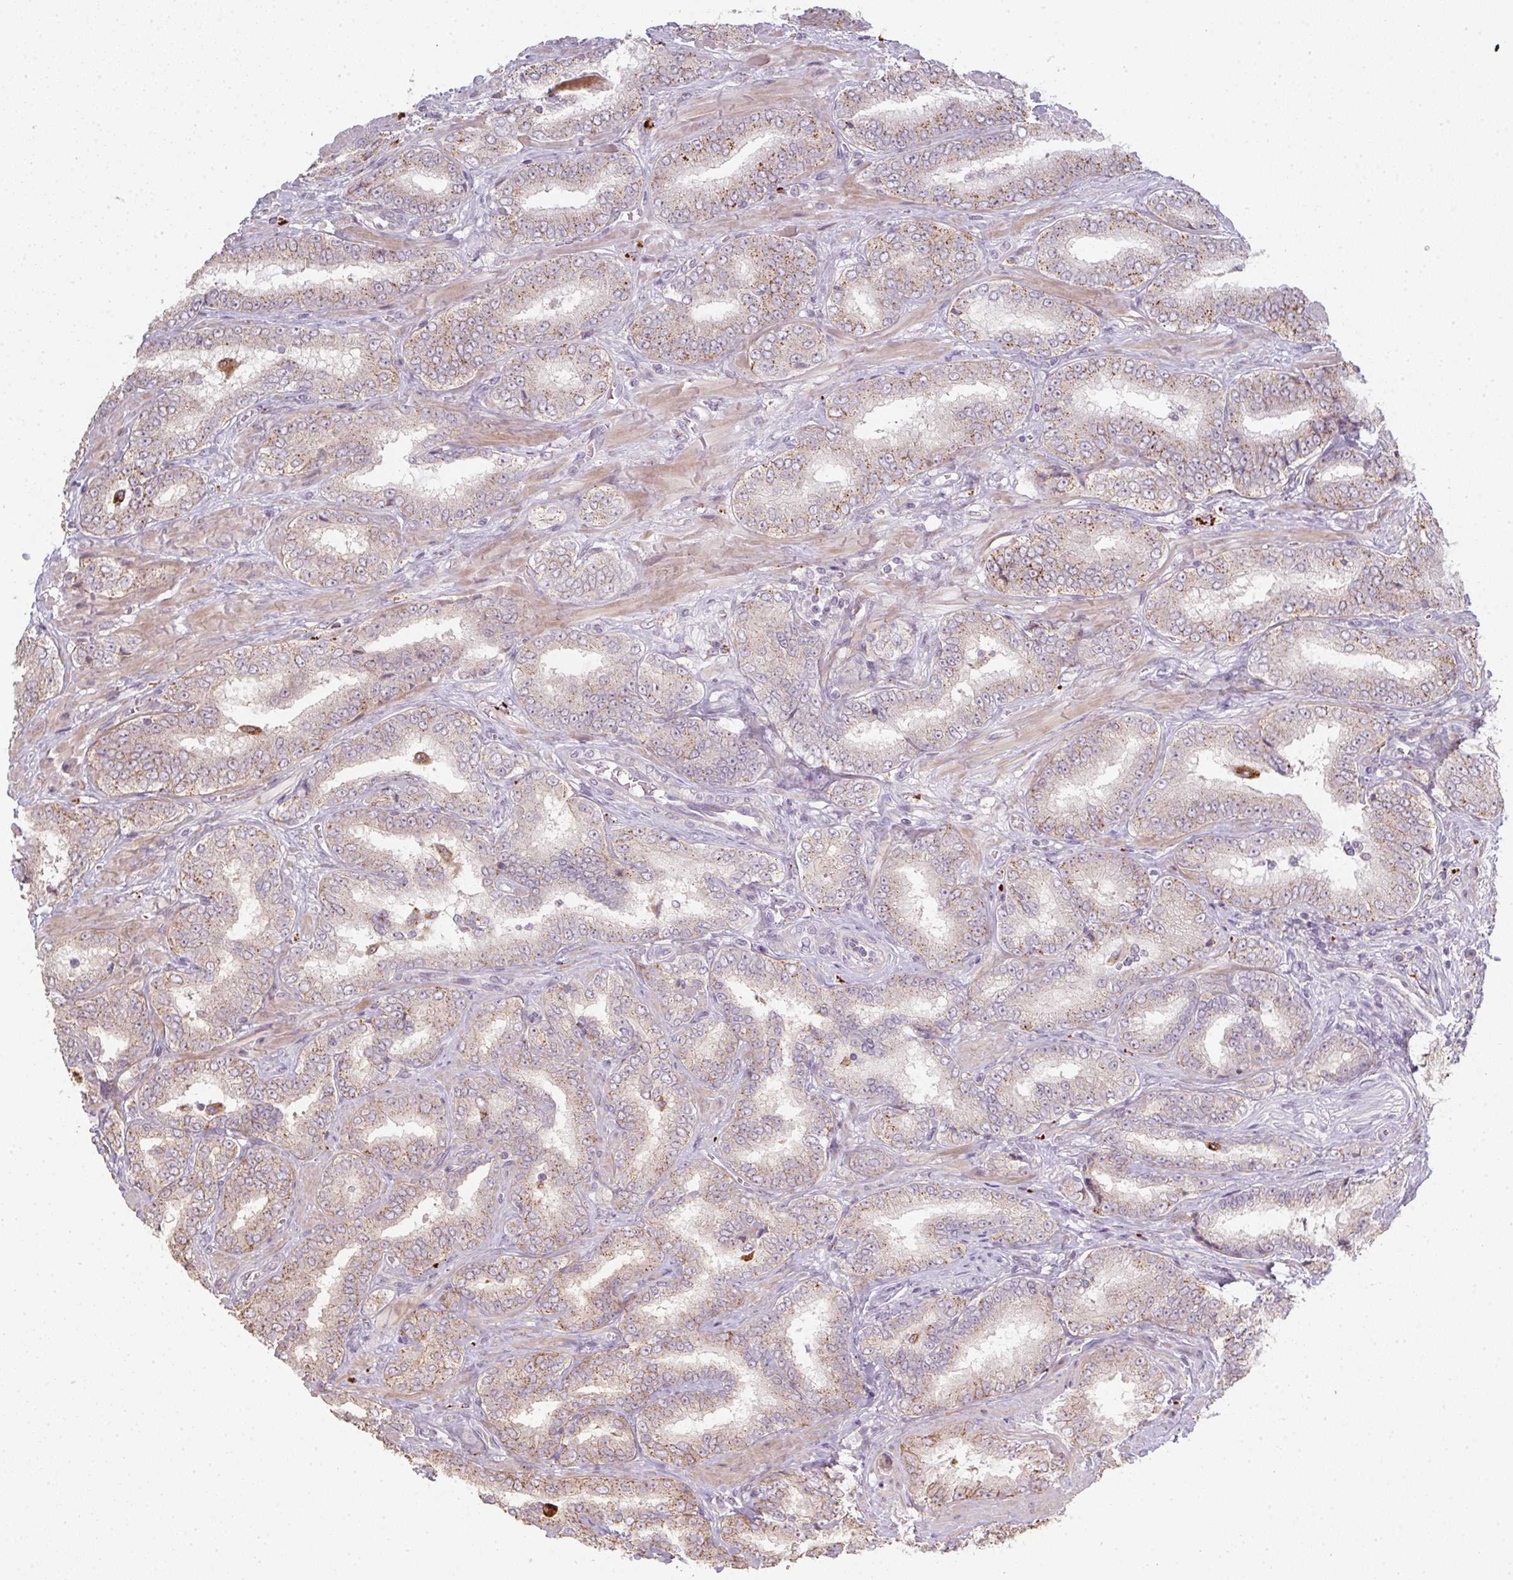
{"staining": {"intensity": "moderate", "quantity": "<25%", "location": "cytoplasmic/membranous"}, "tissue": "prostate cancer", "cell_type": "Tumor cells", "image_type": "cancer", "snomed": [{"axis": "morphology", "description": "Adenocarcinoma, High grade"}, {"axis": "topography", "description": "Prostate"}], "caption": "IHC staining of prostate cancer, which exhibits low levels of moderate cytoplasmic/membranous staining in approximately <25% of tumor cells indicating moderate cytoplasmic/membranous protein expression. The staining was performed using DAB (3,3'-diaminobenzidine) (brown) for protein detection and nuclei were counterstained in hematoxylin (blue).", "gene": "TMEM237", "patient": {"sex": "male", "age": 72}}